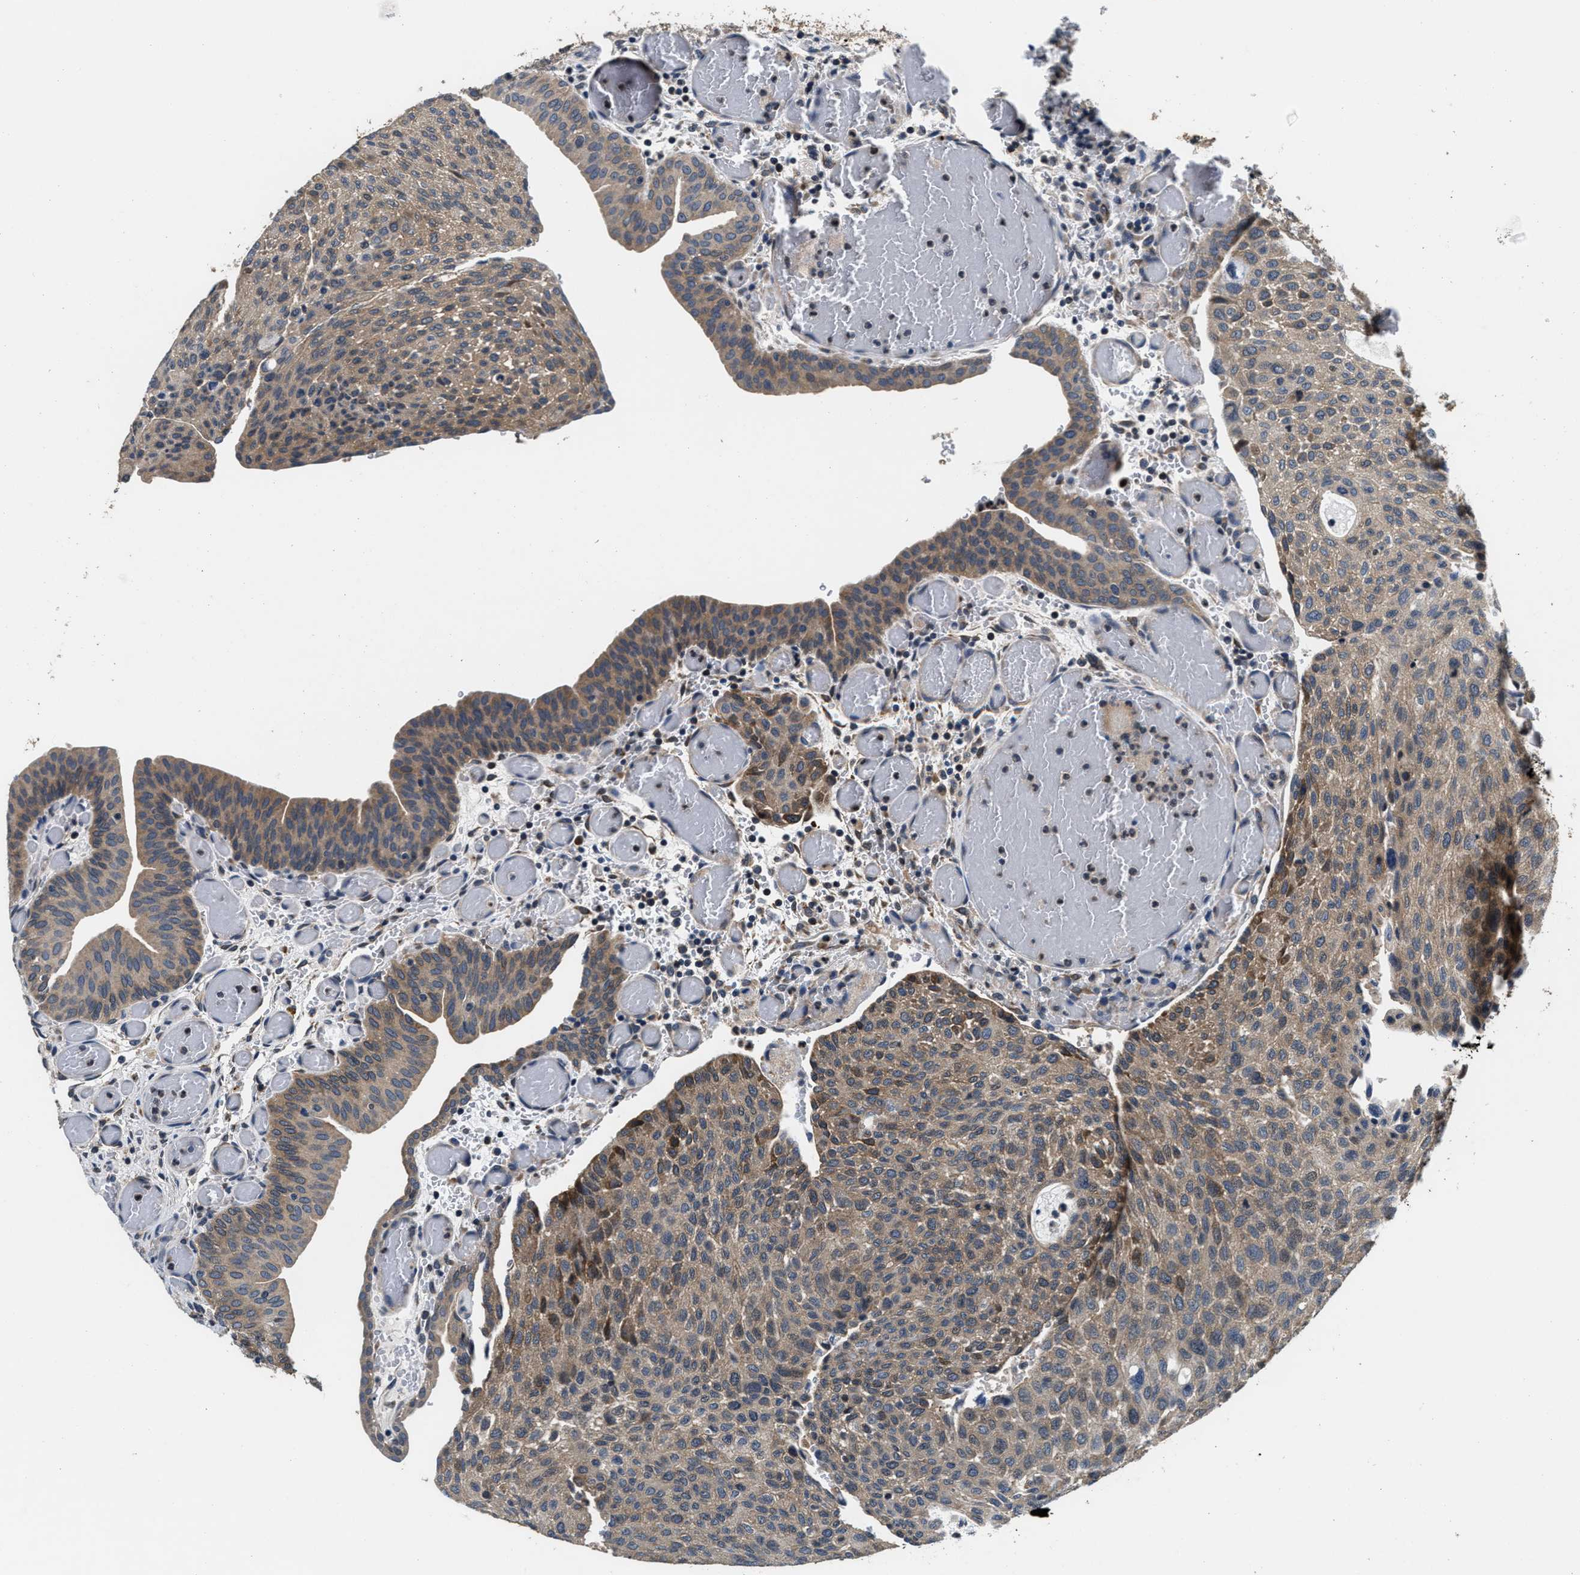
{"staining": {"intensity": "weak", "quantity": ">75%", "location": "cytoplasmic/membranous"}, "tissue": "urothelial cancer", "cell_type": "Tumor cells", "image_type": "cancer", "snomed": [{"axis": "morphology", "description": "Urothelial carcinoma, Low grade"}, {"axis": "morphology", "description": "Urothelial carcinoma, High grade"}, {"axis": "topography", "description": "Urinary bladder"}], "caption": "A high-resolution micrograph shows immunohistochemistry staining of urothelial carcinoma (low-grade), which displays weak cytoplasmic/membranous positivity in about >75% of tumor cells.", "gene": "PHPT1", "patient": {"sex": "male", "age": 35}}